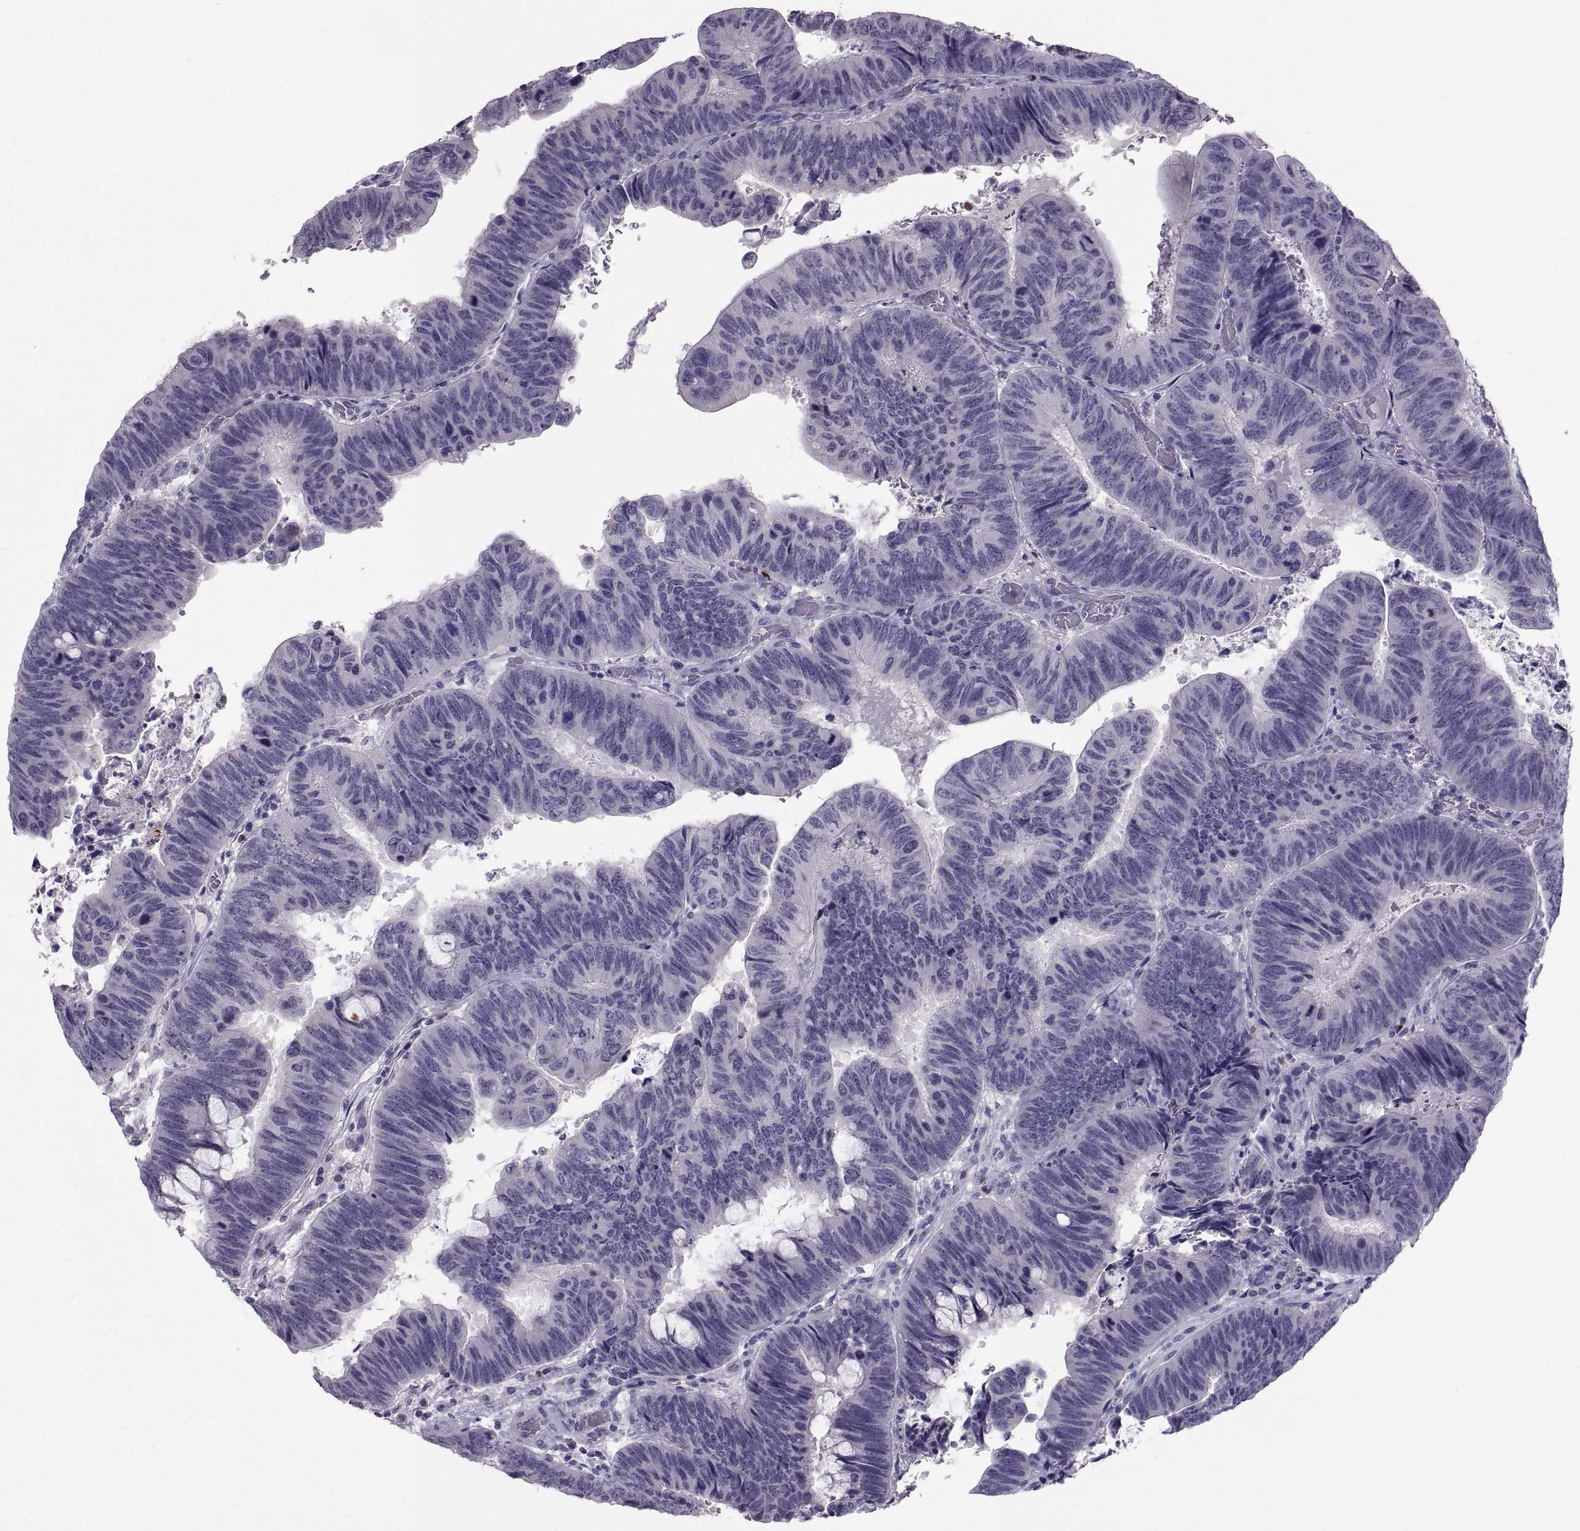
{"staining": {"intensity": "negative", "quantity": "none", "location": "none"}, "tissue": "colorectal cancer", "cell_type": "Tumor cells", "image_type": "cancer", "snomed": [{"axis": "morphology", "description": "Normal tissue, NOS"}, {"axis": "morphology", "description": "Adenocarcinoma, NOS"}, {"axis": "topography", "description": "Rectum"}], "caption": "Immunohistochemistry photomicrograph of neoplastic tissue: adenocarcinoma (colorectal) stained with DAB (3,3'-diaminobenzidine) shows no significant protein positivity in tumor cells.", "gene": "SOX21", "patient": {"sex": "male", "age": 92}}